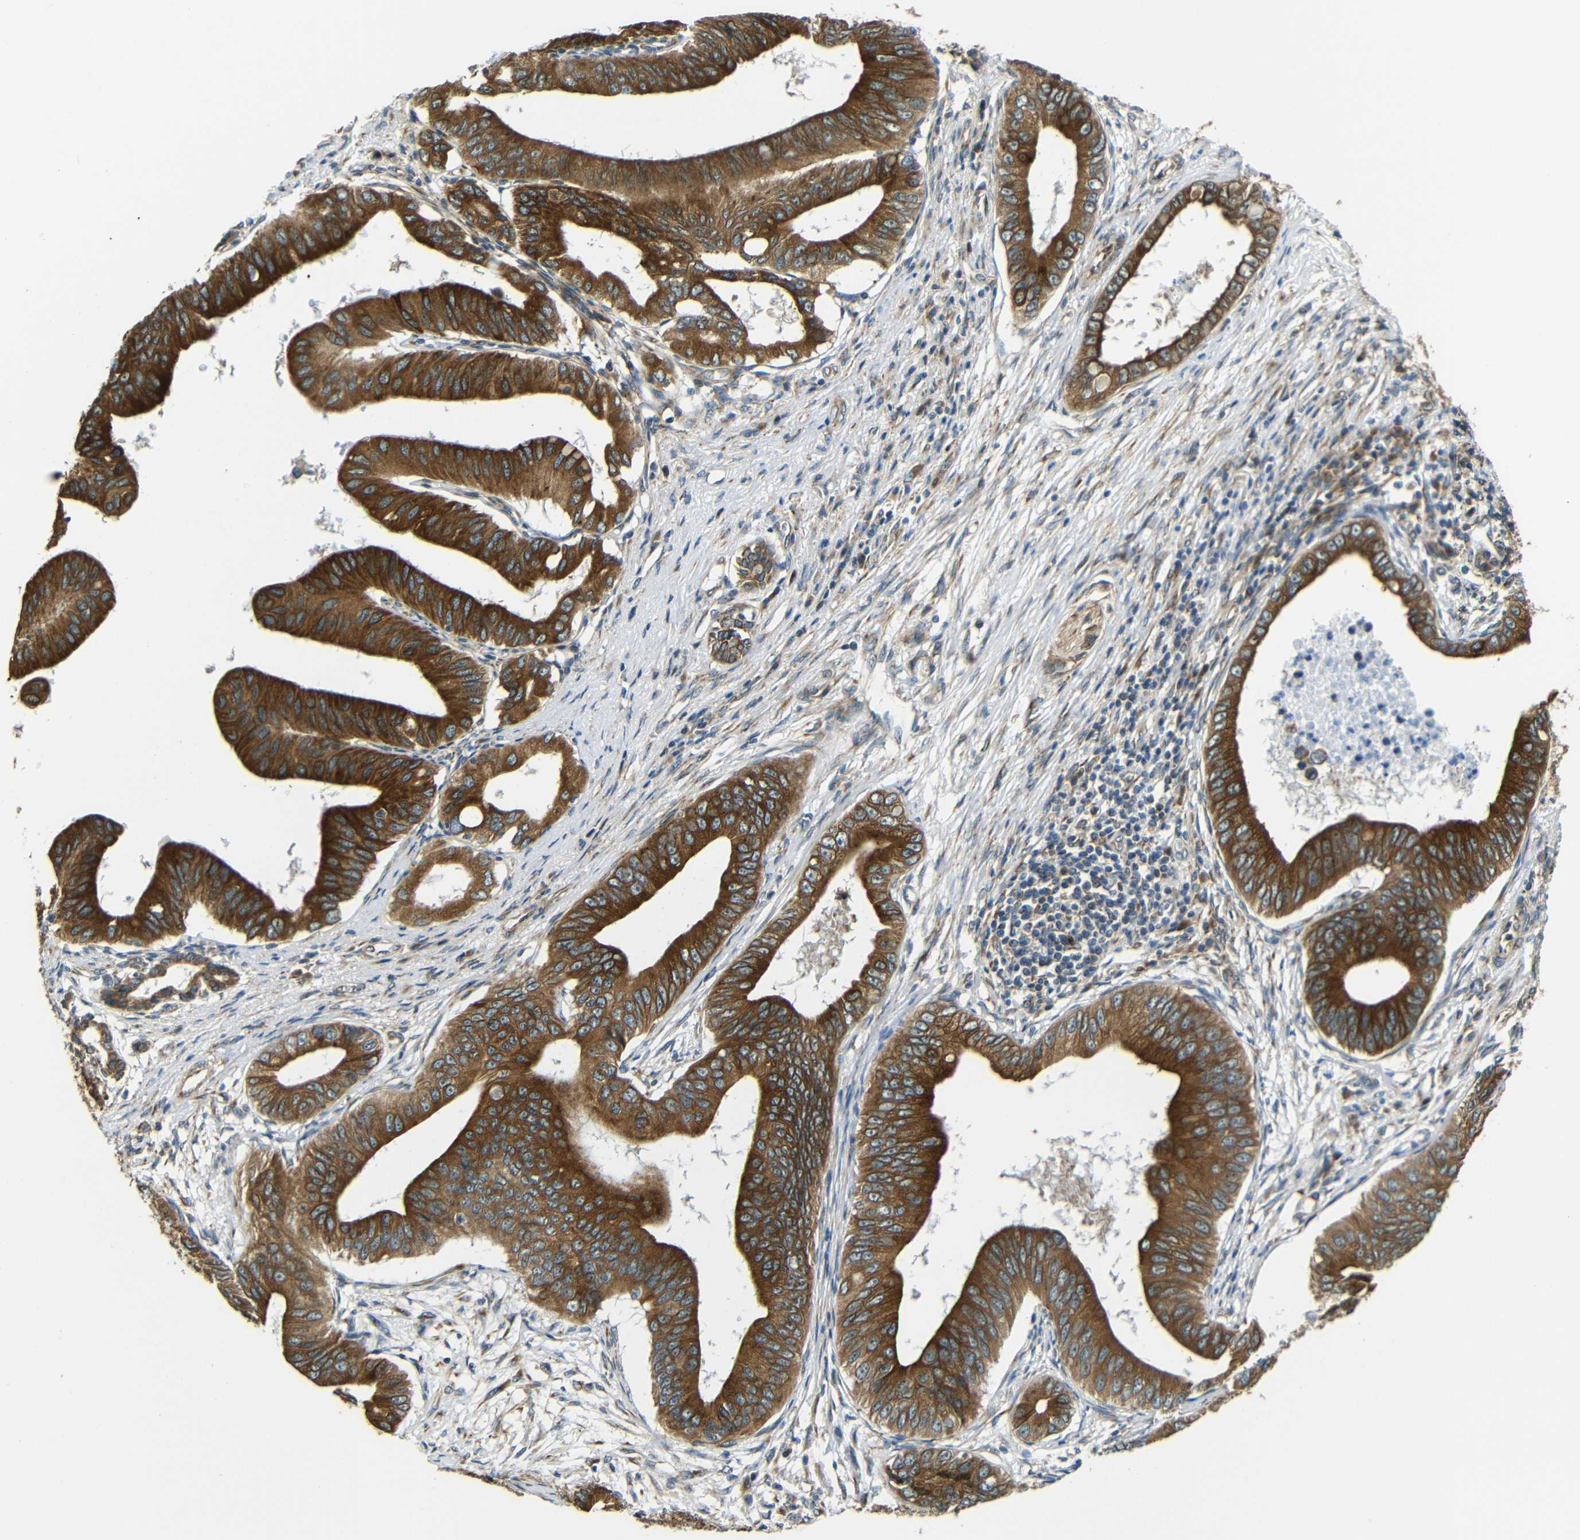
{"staining": {"intensity": "strong", "quantity": ">75%", "location": "cytoplasmic/membranous"}, "tissue": "pancreatic cancer", "cell_type": "Tumor cells", "image_type": "cancer", "snomed": [{"axis": "morphology", "description": "Adenocarcinoma, NOS"}, {"axis": "topography", "description": "Pancreas"}], "caption": "Pancreatic cancer tissue exhibits strong cytoplasmic/membranous positivity in approximately >75% of tumor cells, visualized by immunohistochemistry.", "gene": "VAPB", "patient": {"sex": "male", "age": 77}}